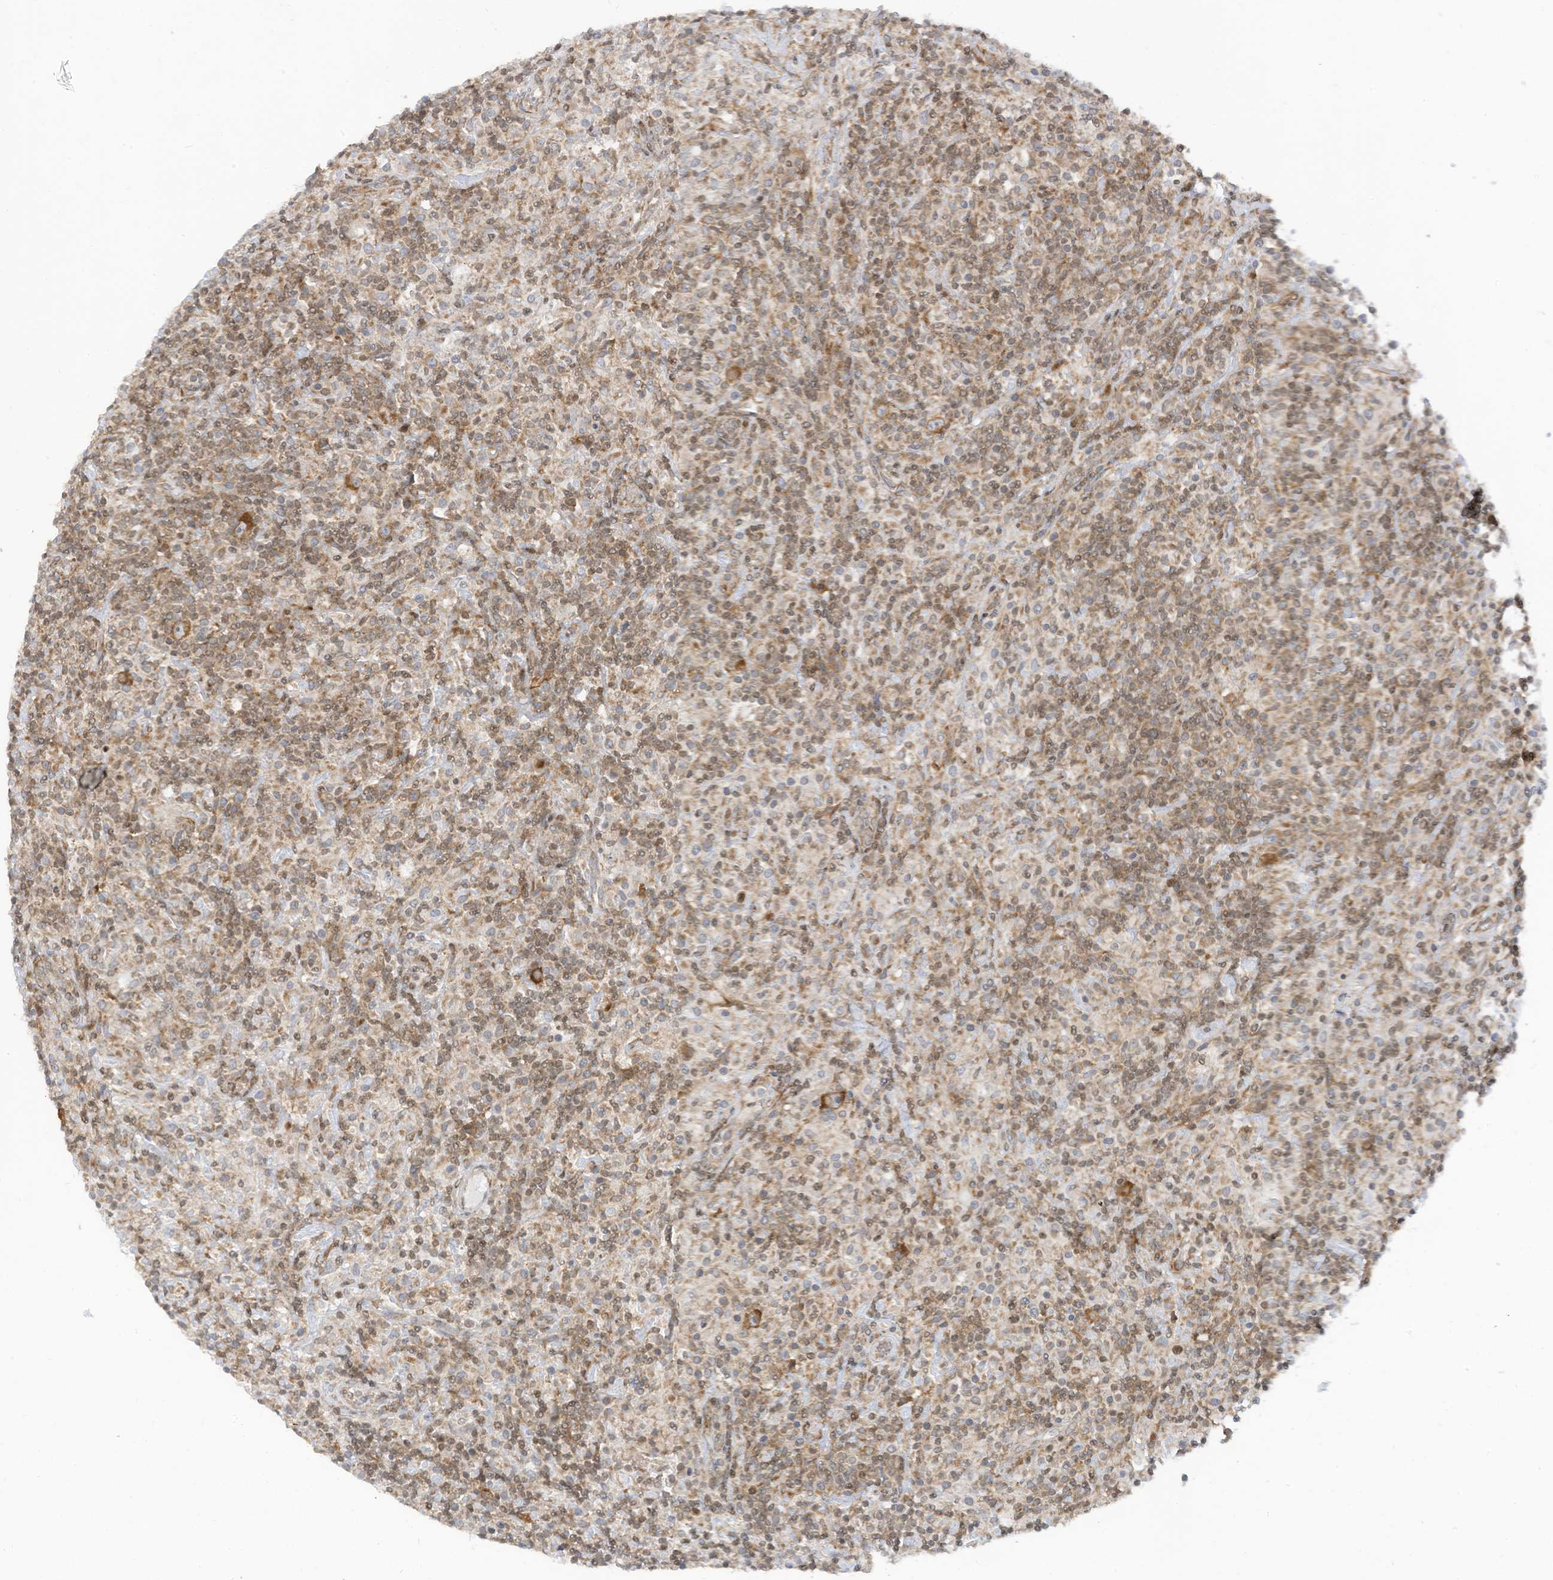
{"staining": {"intensity": "moderate", "quantity": ">75%", "location": "cytoplasmic/membranous"}, "tissue": "lymphoma", "cell_type": "Tumor cells", "image_type": "cancer", "snomed": [{"axis": "morphology", "description": "Hodgkin's disease, NOS"}, {"axis": "topography", "description": "Lymph node"}], "caption": "IHC image of human lymphoma stained for a protein (brown), which exhibits medium levels of moderate cytoplasmic/membranous positivity in approximately >75% of tumor cells.", "gene": "EDF1", "patient": {"sex": "male", "age": 70}}